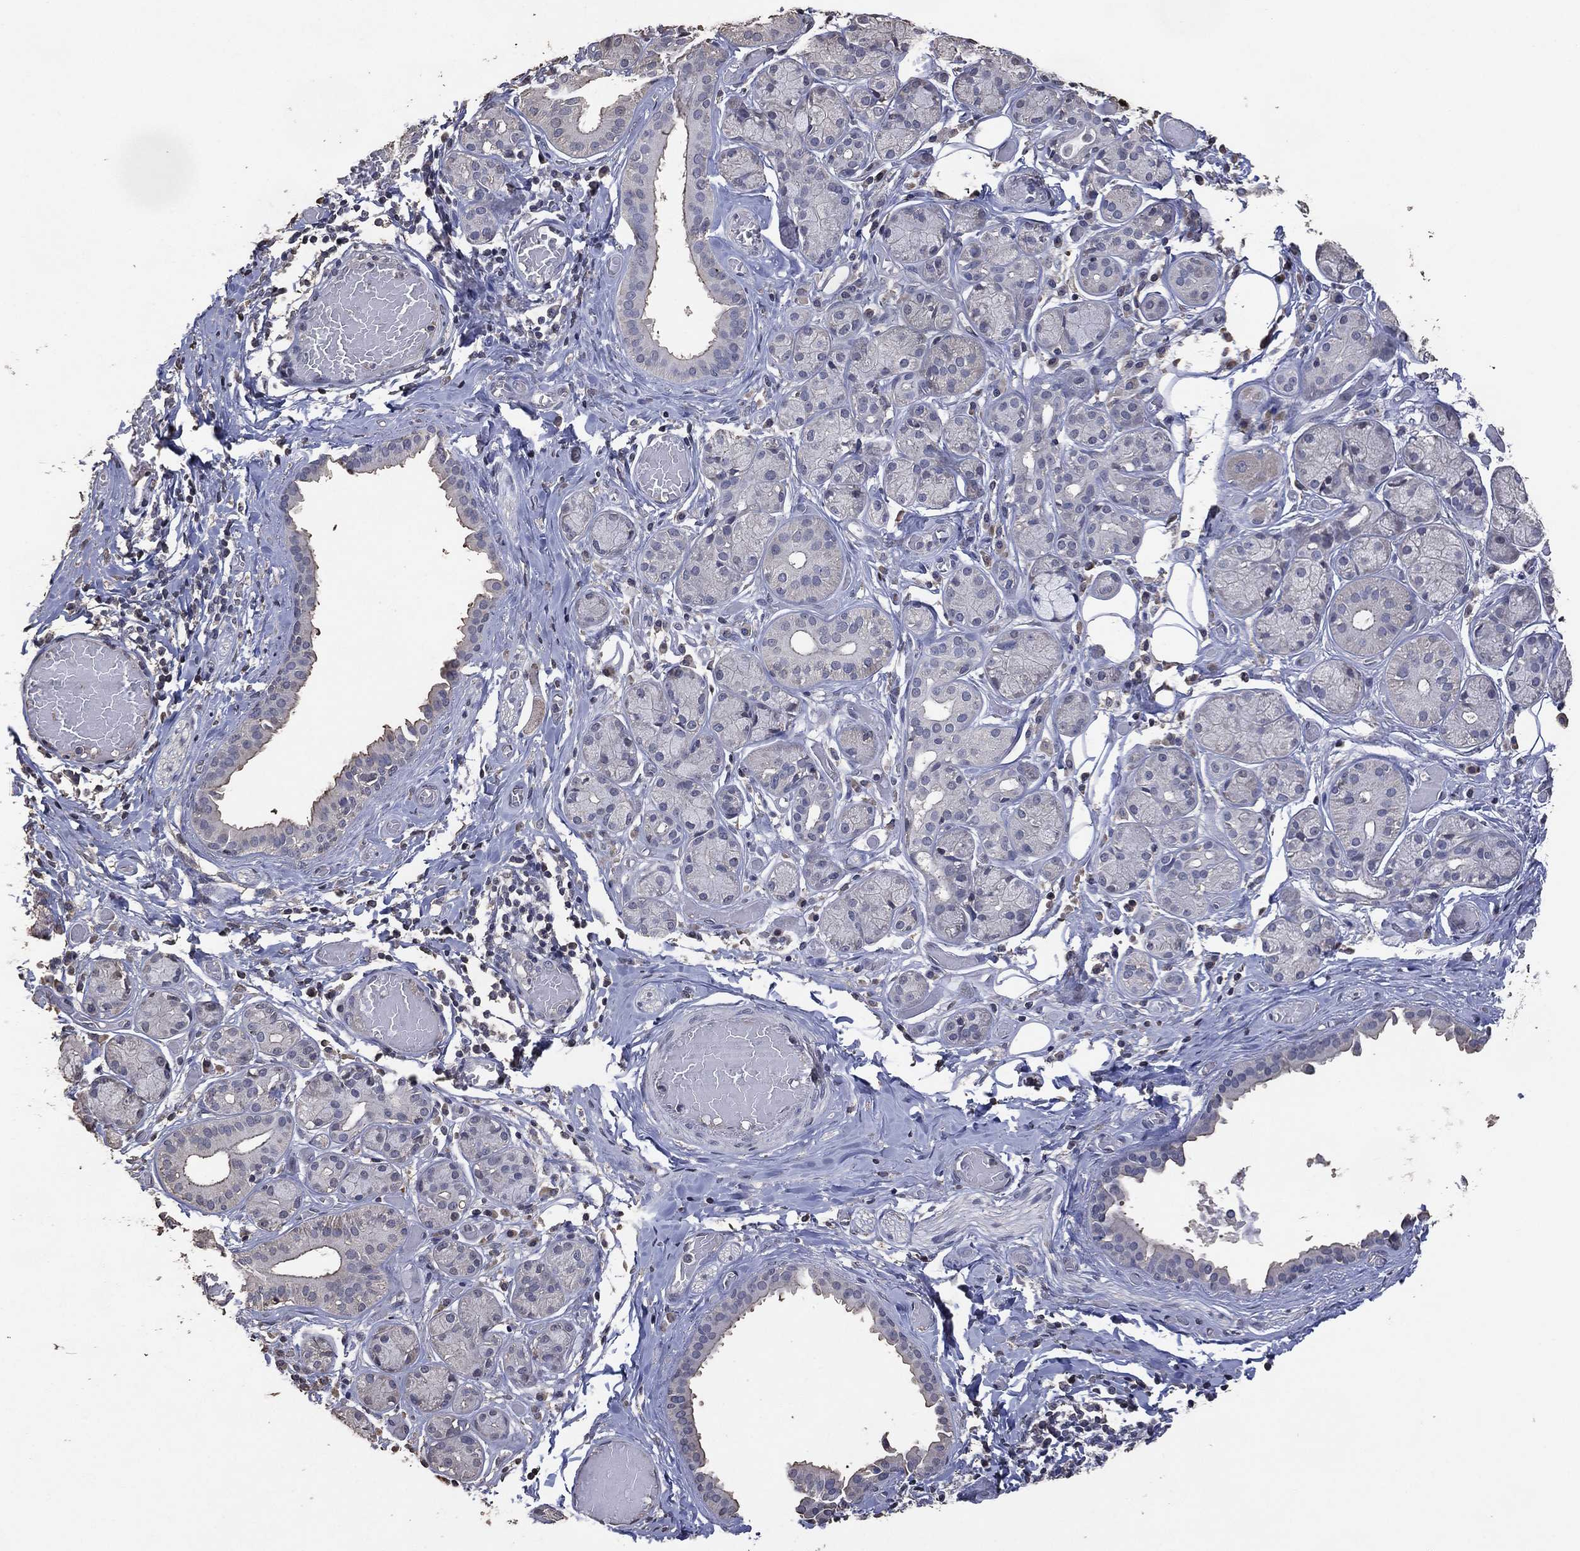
{"staining": {"intensity": "negative", "quantity": "none", "location": "none"}, "tissue": "salivary gland", "cell_type": "Glandular cells", "image_type": "normal", "snomed": [{"axis": "morphology", "description": "Normal tissue, NOS"}, {"axis": "topography", "description": "Salivary gland"}, {"axis": "topography", "description": "Peripheral nerve tissue"}], "caption": "An image of salivary gland stained for a protein displays no brown staining in glandular cells. (DAB IHC with hematoxylin counter stain).", "gene": "ADPRHL1", "patient": {"sex": "male", "age": 71}}